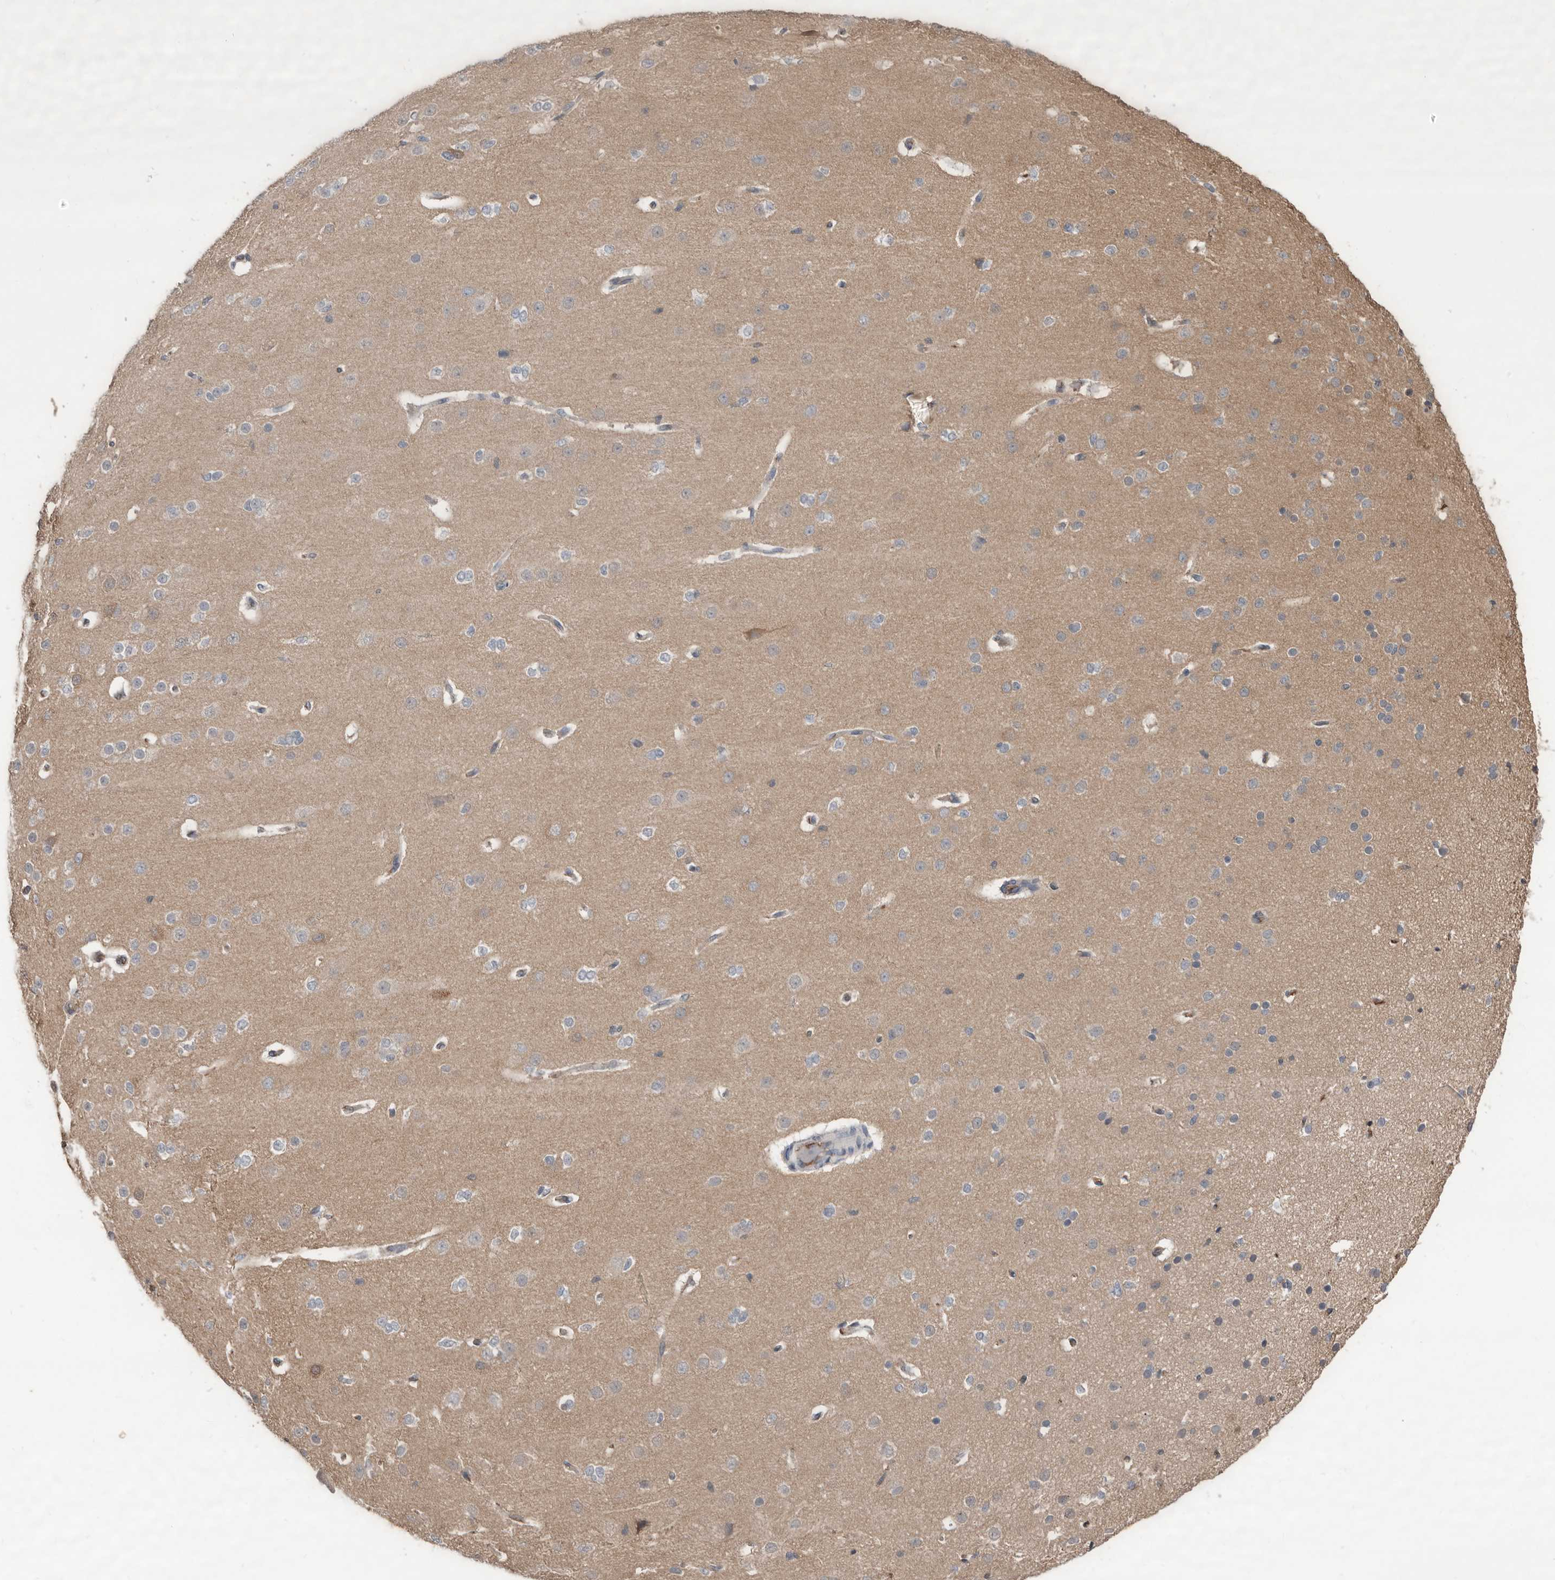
{"staining": {"intensity": "weak", "quantity": "25%-75%", "location": "cytoplasmic/membranous"}, "tissue": "cerebral cortex", "cell_type": "Endothelial cells", "image_type": "normal", "snomed": [{"axis": "morphology", "description": "Normal tissue, NOS"}, {"axis": "morphology", "description": "Developmental malformation"}, {"axis": "topography", "description": "Cerebral cortex"}], "caption": "IHC of unremarkable human cerebral cortex exhibits low levels of weak cytoplasmic/membranous staining in about 25%-75% of endothelial cells. The staining is performed using DAB brown chromogen to label protein expression. The nuclei are counter-stained blue using hematoxylin.", "gene": "LRGUK", "patient": {"sex": "female", "age": 30}}